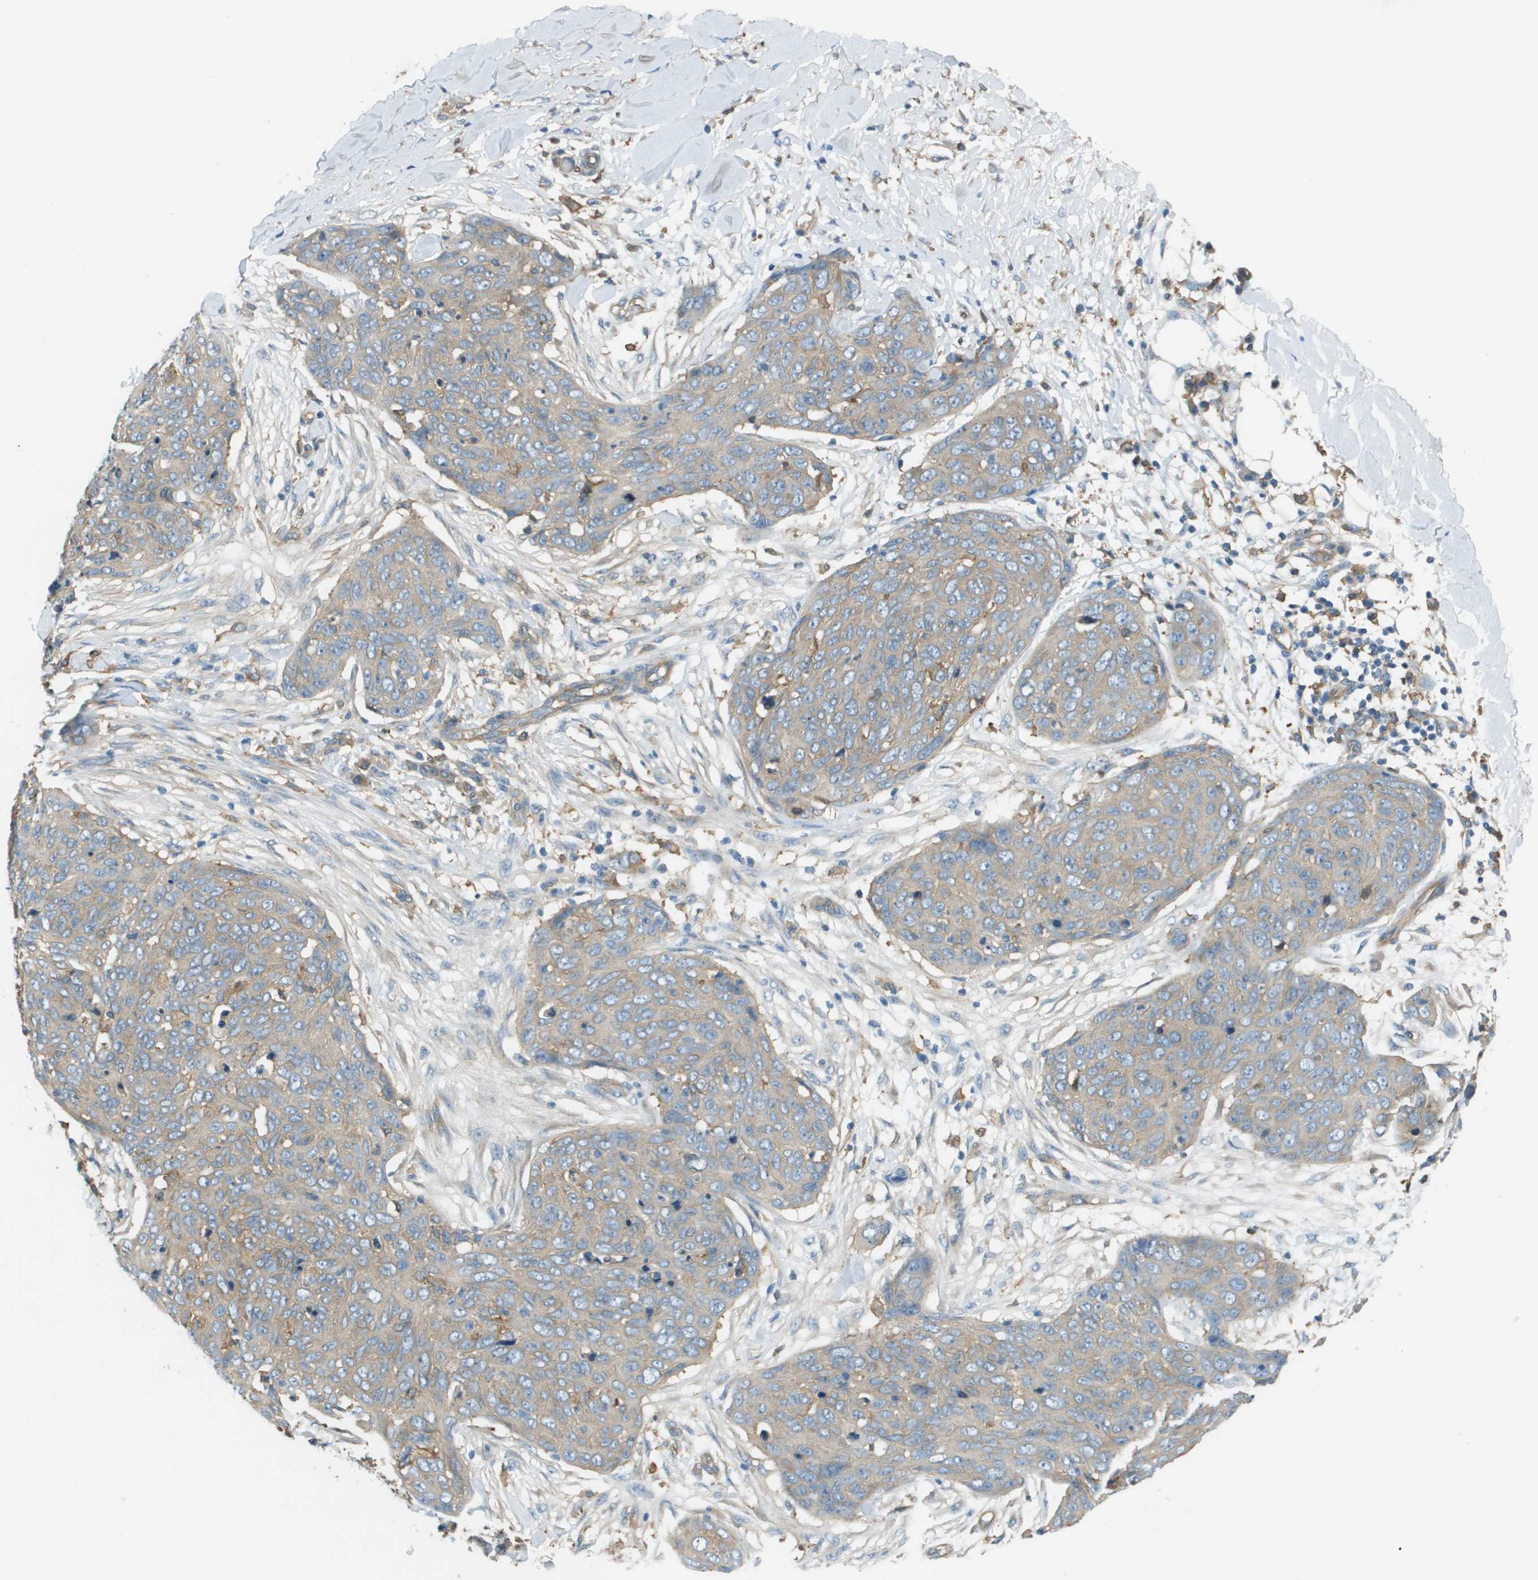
{"staining": {"intensity": "weak", "quantity": ">75%", "location": "cytoplasmic/membranous"}, "tissue": "skin cancer", "cell_type": "Tumor cells", "image_type": "cancer", "snomed": [{"axis": "morphology", "description": "Squamous cell carcinoma in situ, NOS"}, {"axis": "morphology", "description": "Squamous cell carcinoma, NOS"}, {"axis": "topography", "description": "Skin"}], "caption": "Skin cancer (squamous cell carcinoma) stained for a protein (brown) exhibits weak cytoplasmic/membranous positive expression in approximately >75% of tumor cells.", "gene": "CORO1B", "patient": {"sex": "male", "age": 93}}